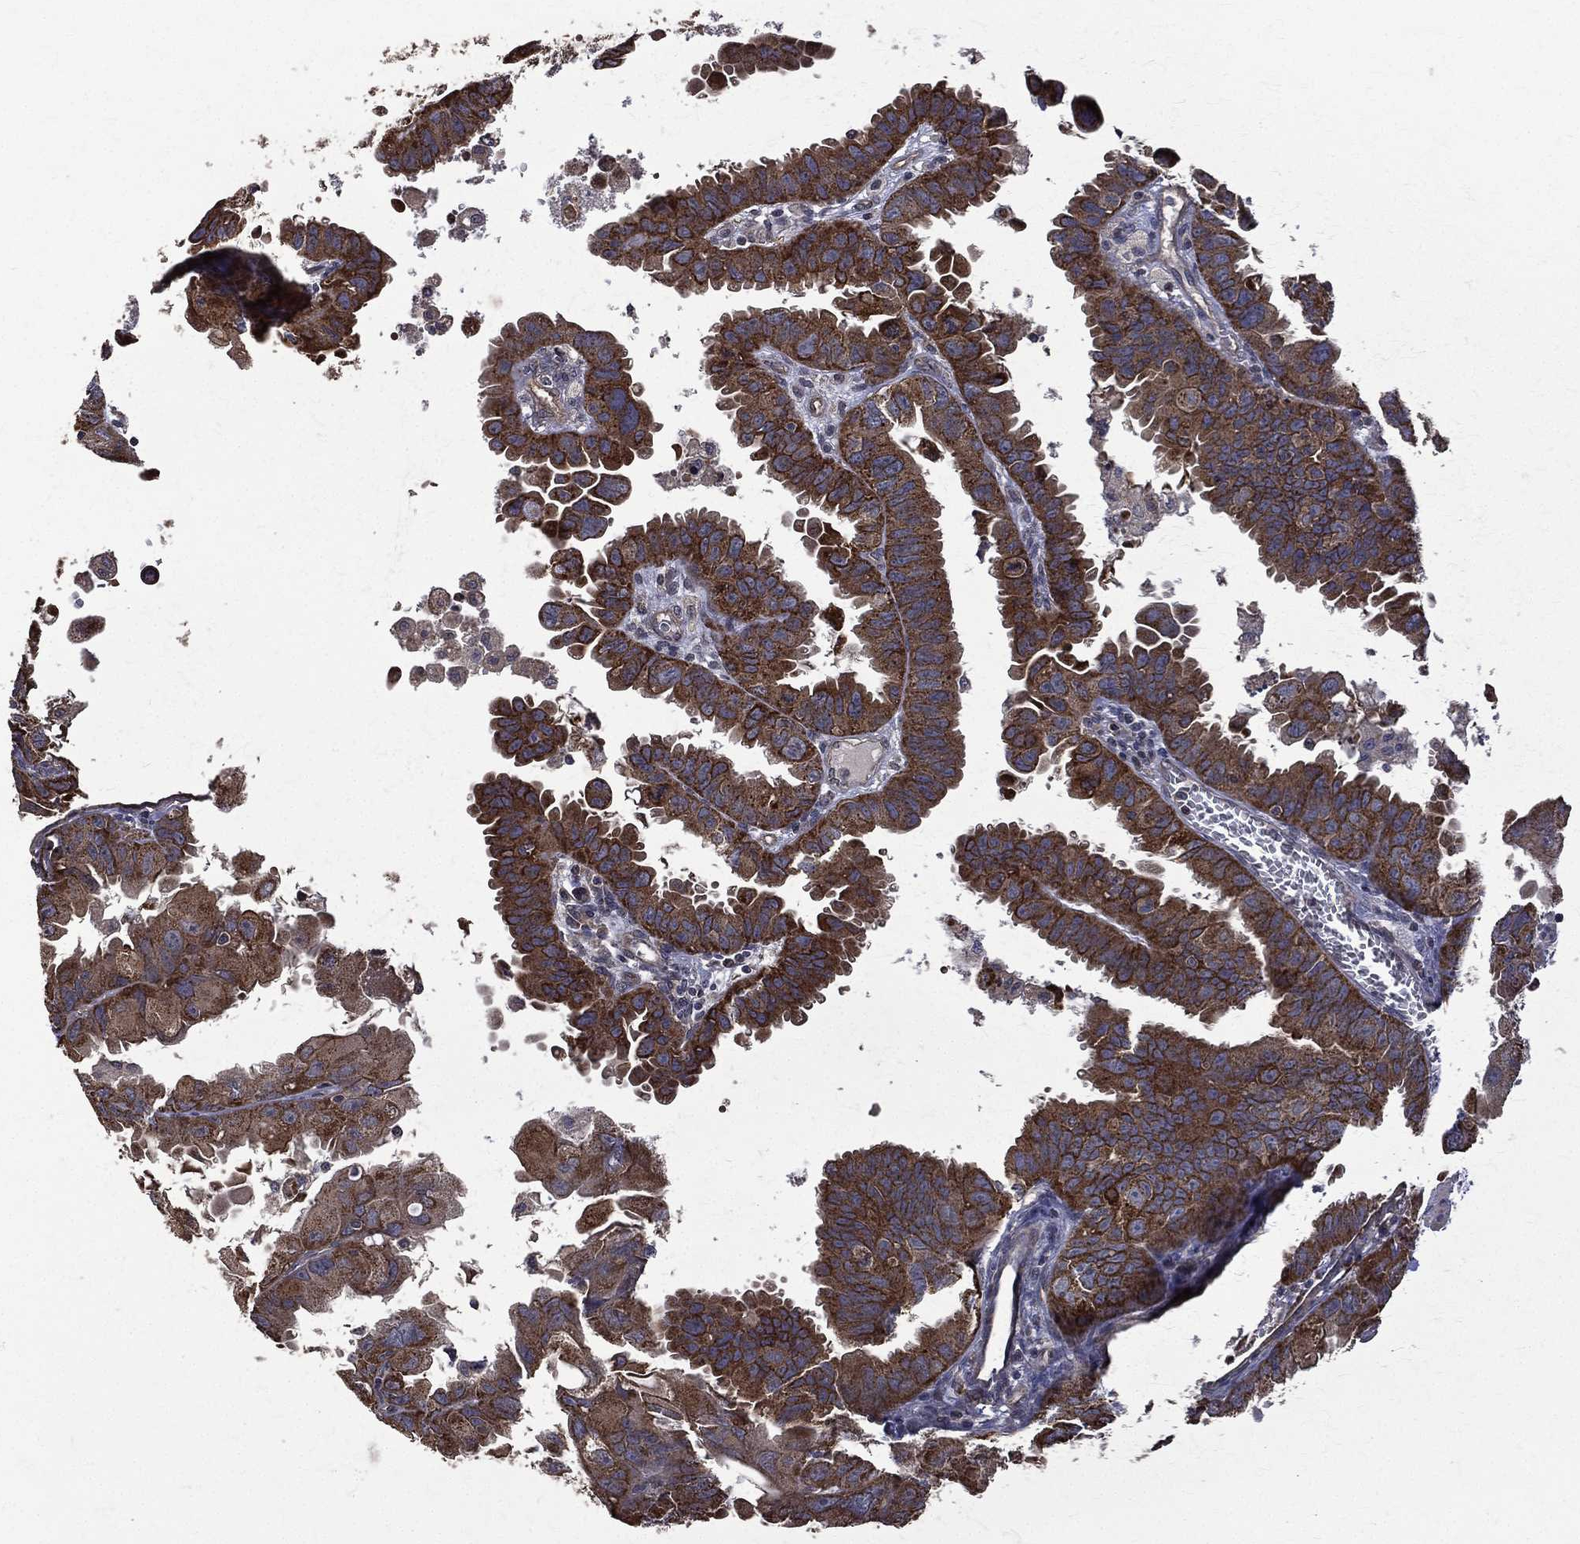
{"staining": {"intensity": "strong", "quantity": ">75%", "location": "cytoplasmic/membranous"}, "tissue": "ovarian cancer", "cell_type": "Tumor cells", "image_type": "cancer", "snomed": [{"axis": "morphology", "description": "Carcinoma, endometroid"}, {"axis": "topography", "description": "Ovary"}], "caption": "Ovarian endometroid carcinoma stained for a protein shows strong cytoplasmic/membranous positivity in tumor cells.", "gene": "RPGR", "patient": {"sex": "female", "age": 85}}